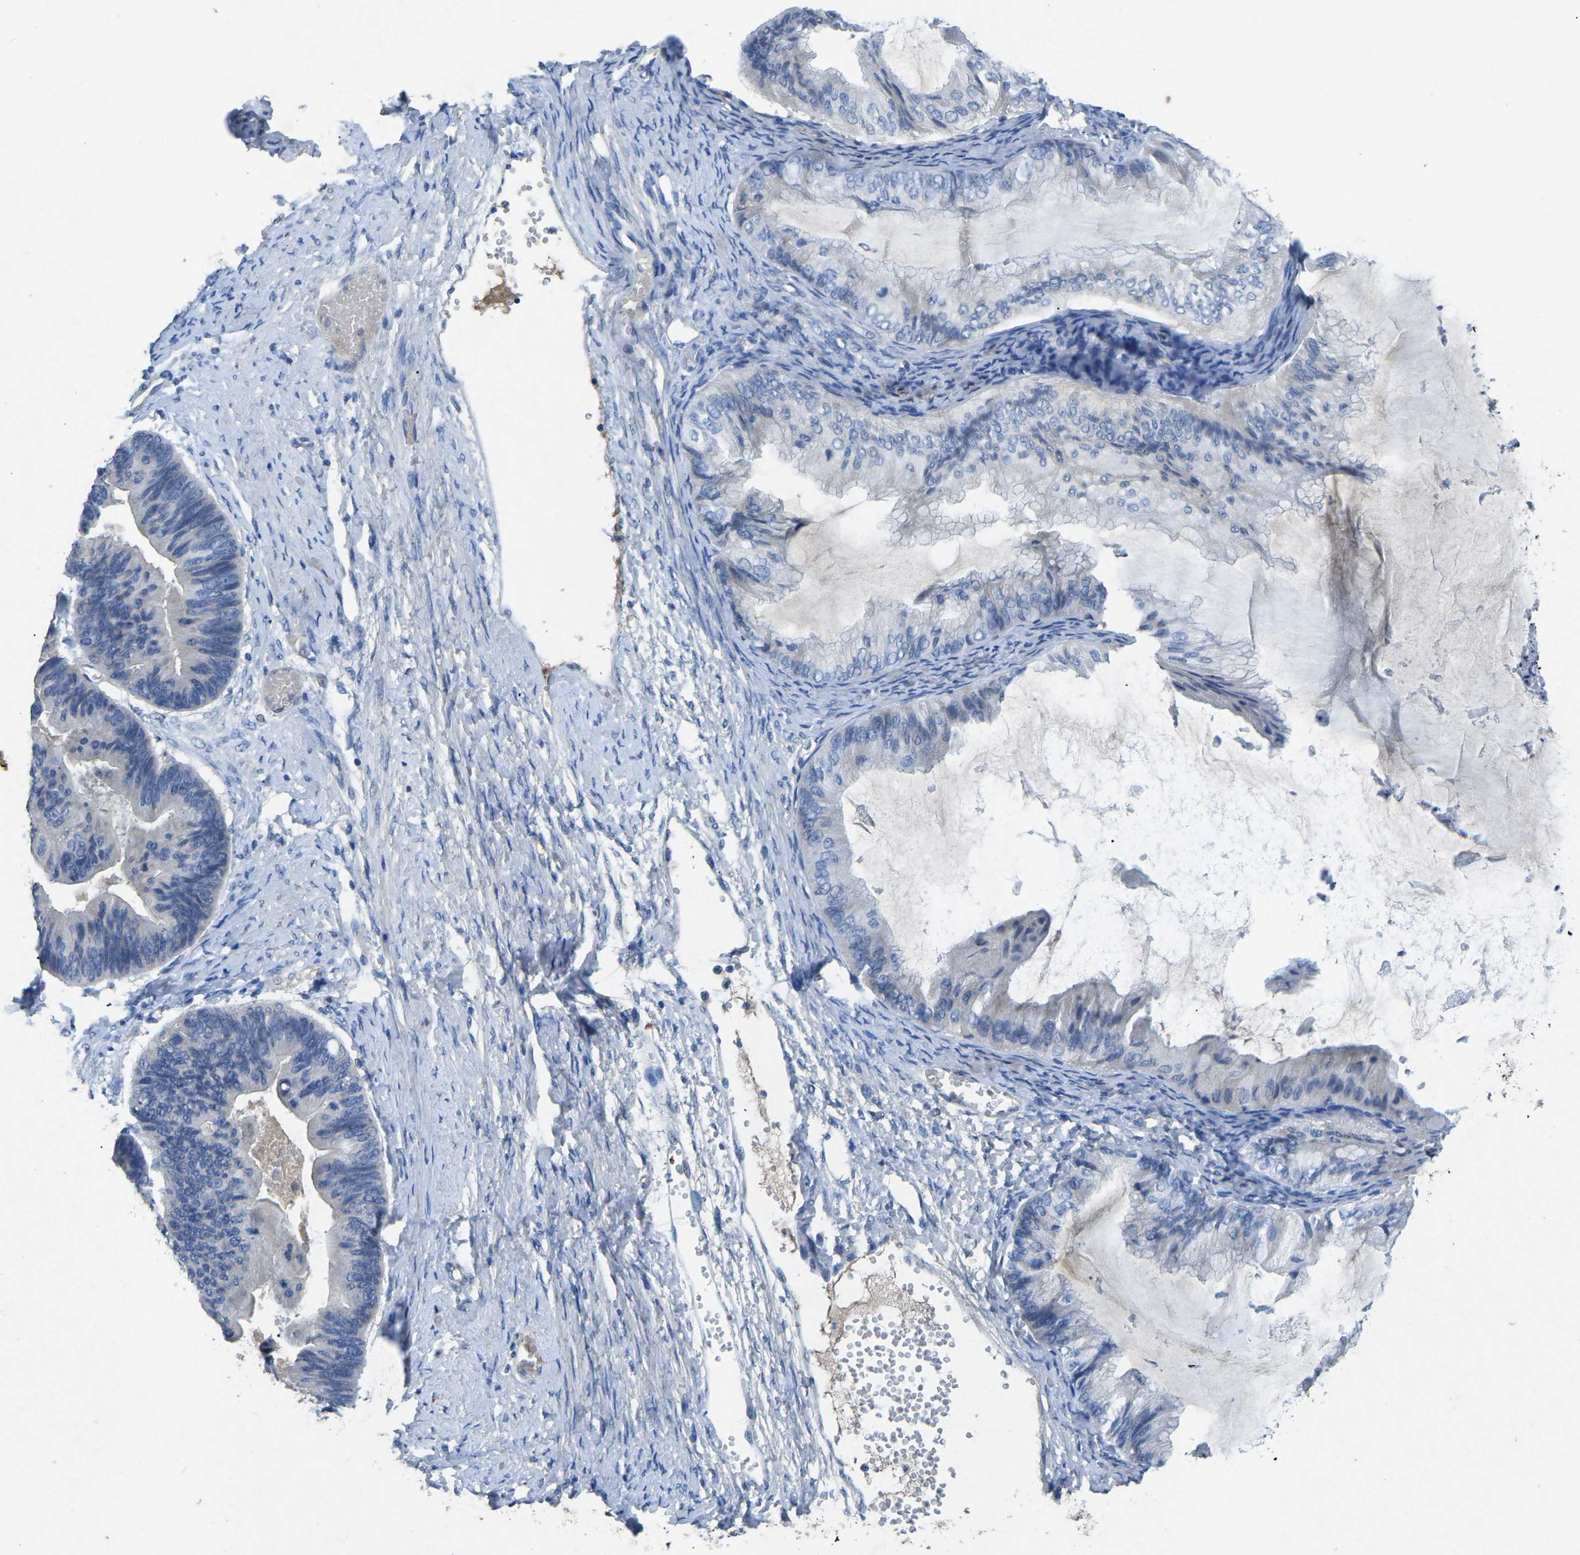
{"staining": {"intensity": "negative", "quantity": "none", "location": "none"}, "tissue": "ovarian cancer", "cell_type": "Tumor cells", "image_type": "cancer", "snomed": [{"axis": "morphology", "description": "Cystadenocarcinoma, mucinous, NOS"}, {"axis": "topography", "description": "Ovary"}], "caption": "Mucinous cystadenocarcinoma (ovarian) stained for a protein using IHC exhibits no staining tumor cells.", "gene": "PLG", "patient": {"sex": "female", "age": 61}}